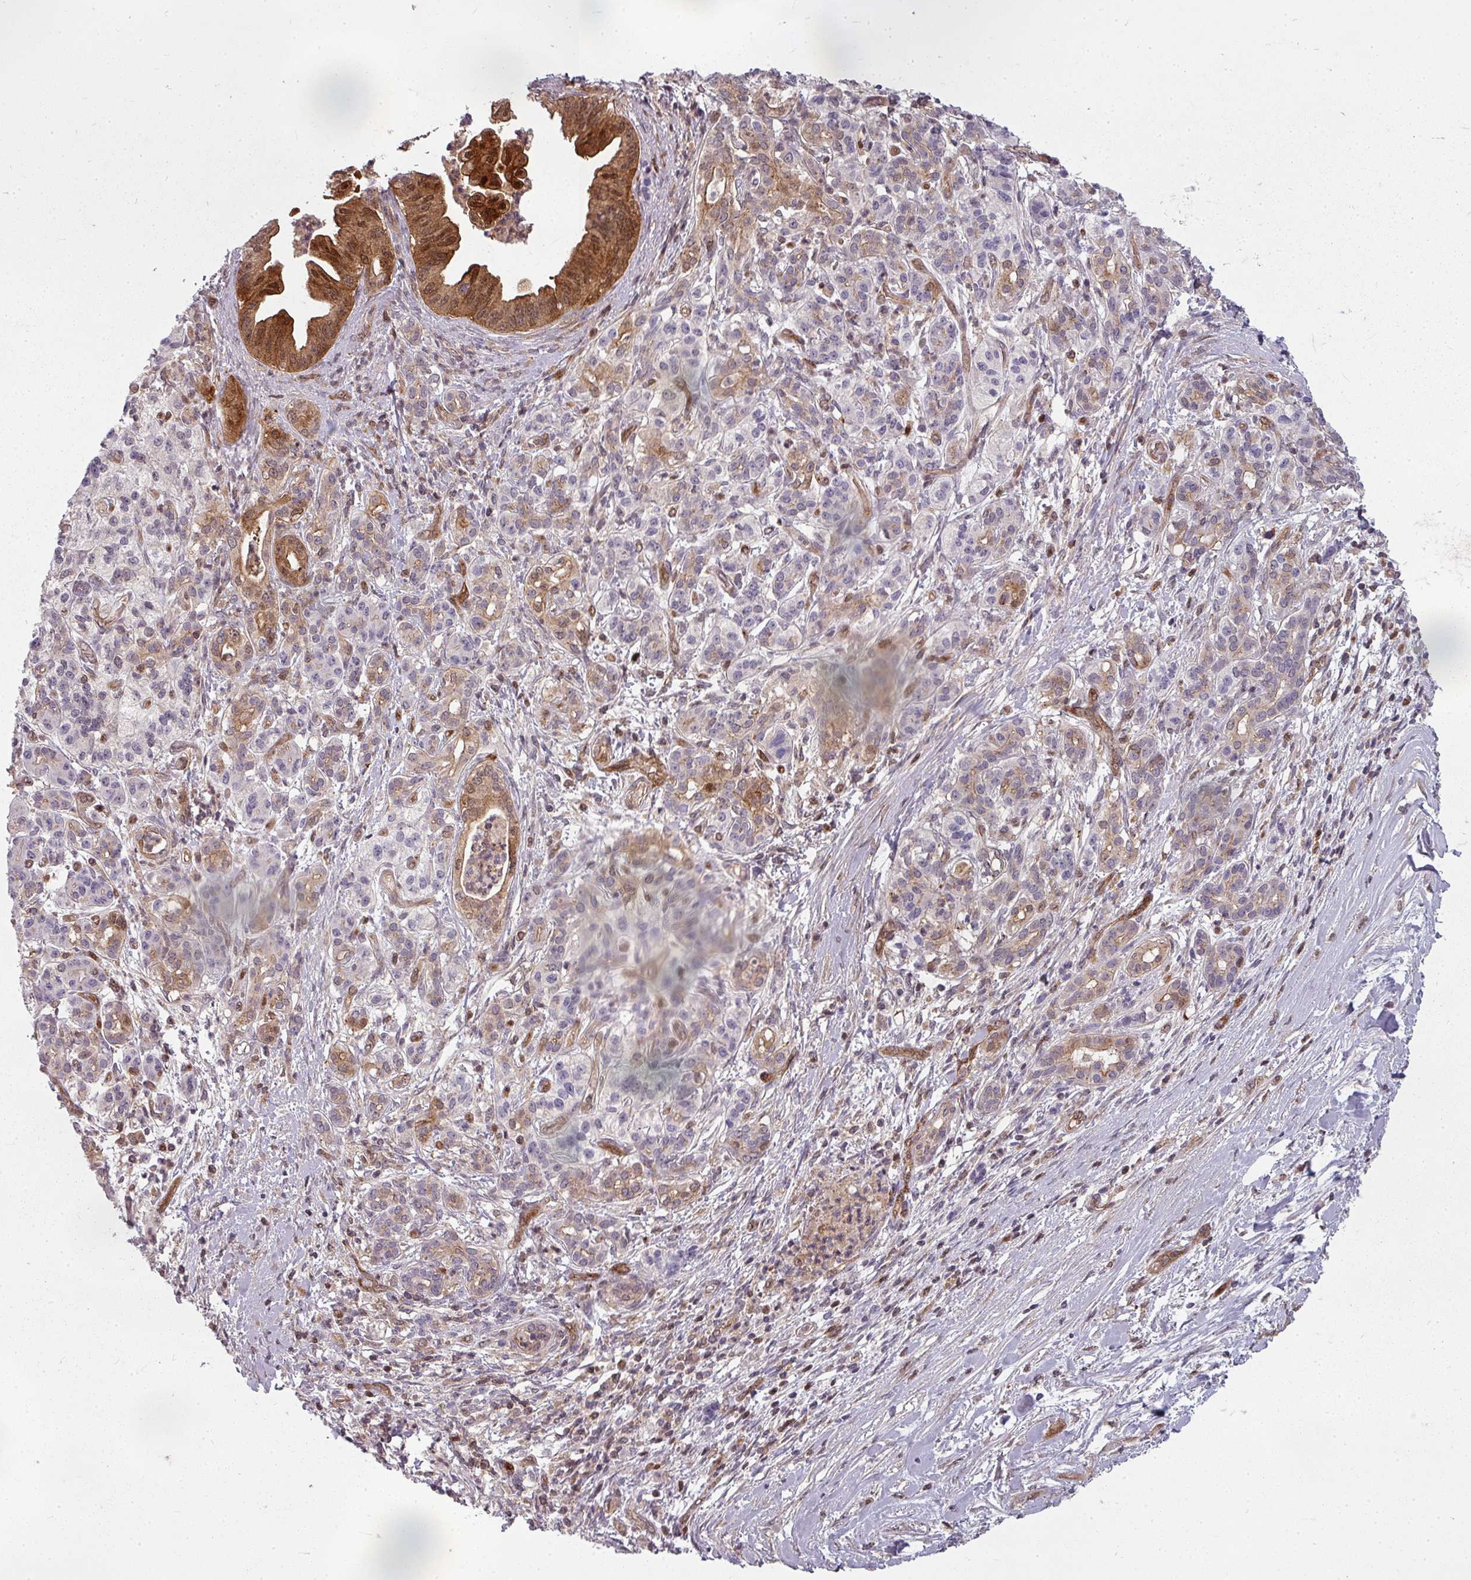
{"staining": {"intensity": "moderate", "quantity": ">75%", "location": "cytoplasmic/membranous,nuclear"}, "tissue": "pancreatic cancer", "cell_type": "Tumor cells", "image_type": "cancer", "snomed": [{"axis": "morphology", "description": "Adenocarcinoma, NOS"}, {"axis": "topography", "description": "Pancreas"}], "caption": "A brown stain shows moderate cytoplasmic/membranous and nuclear positivity of a protein in adenocarcinoma (pancreatic) tumor cells.", "gene": "CLIC1", "patient": {"sex": "male", "age": 58}}